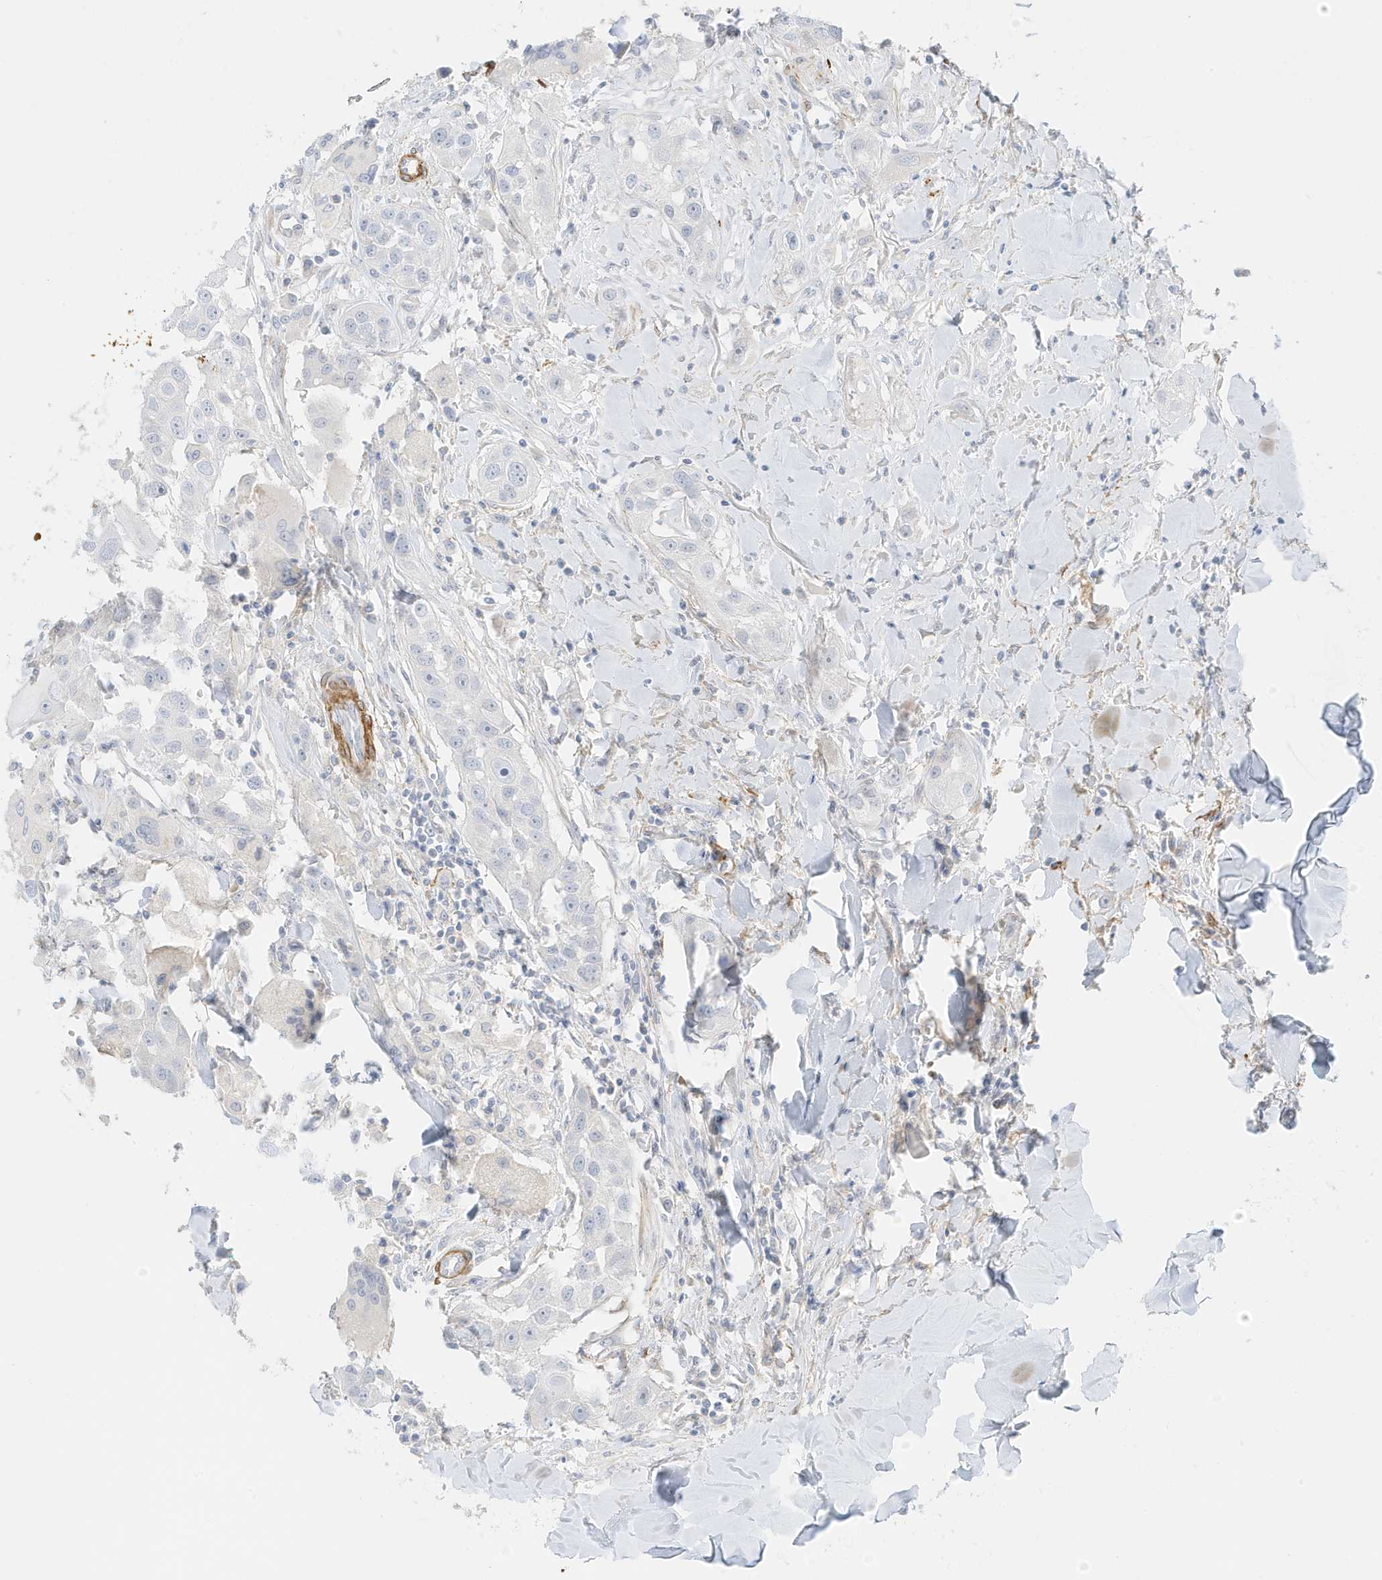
{"staining": {"intensity": "negative", "quantity": "none", "location": "none"}, "tissue": "head and neck cancer", "cell_type": "Tumor cells", "image_type": "cancer", "snomed": [{"axis": "morphology", "description": "Normal tissue, NOS"}, {"axis": "morphology", "description": "Squamous cell carcinoma, NOS"}, {"axis": "topography", "description": "Skeletal muscle"}, {"axis": "topography", "description": "Head-Neck"}], "caption": "An IHC histopathology image of head and neck cancer (squamous cell carcinoma) is shown. There is no staining in tumor cells of head and neck cancer (squamous cell carcinoma). The staining is performed using DAB brown chromogen with nuclei counter-stained in using hematoxylin.", "gene": "SLC22A13", "patient": {"sex": "male", "age": 51}}